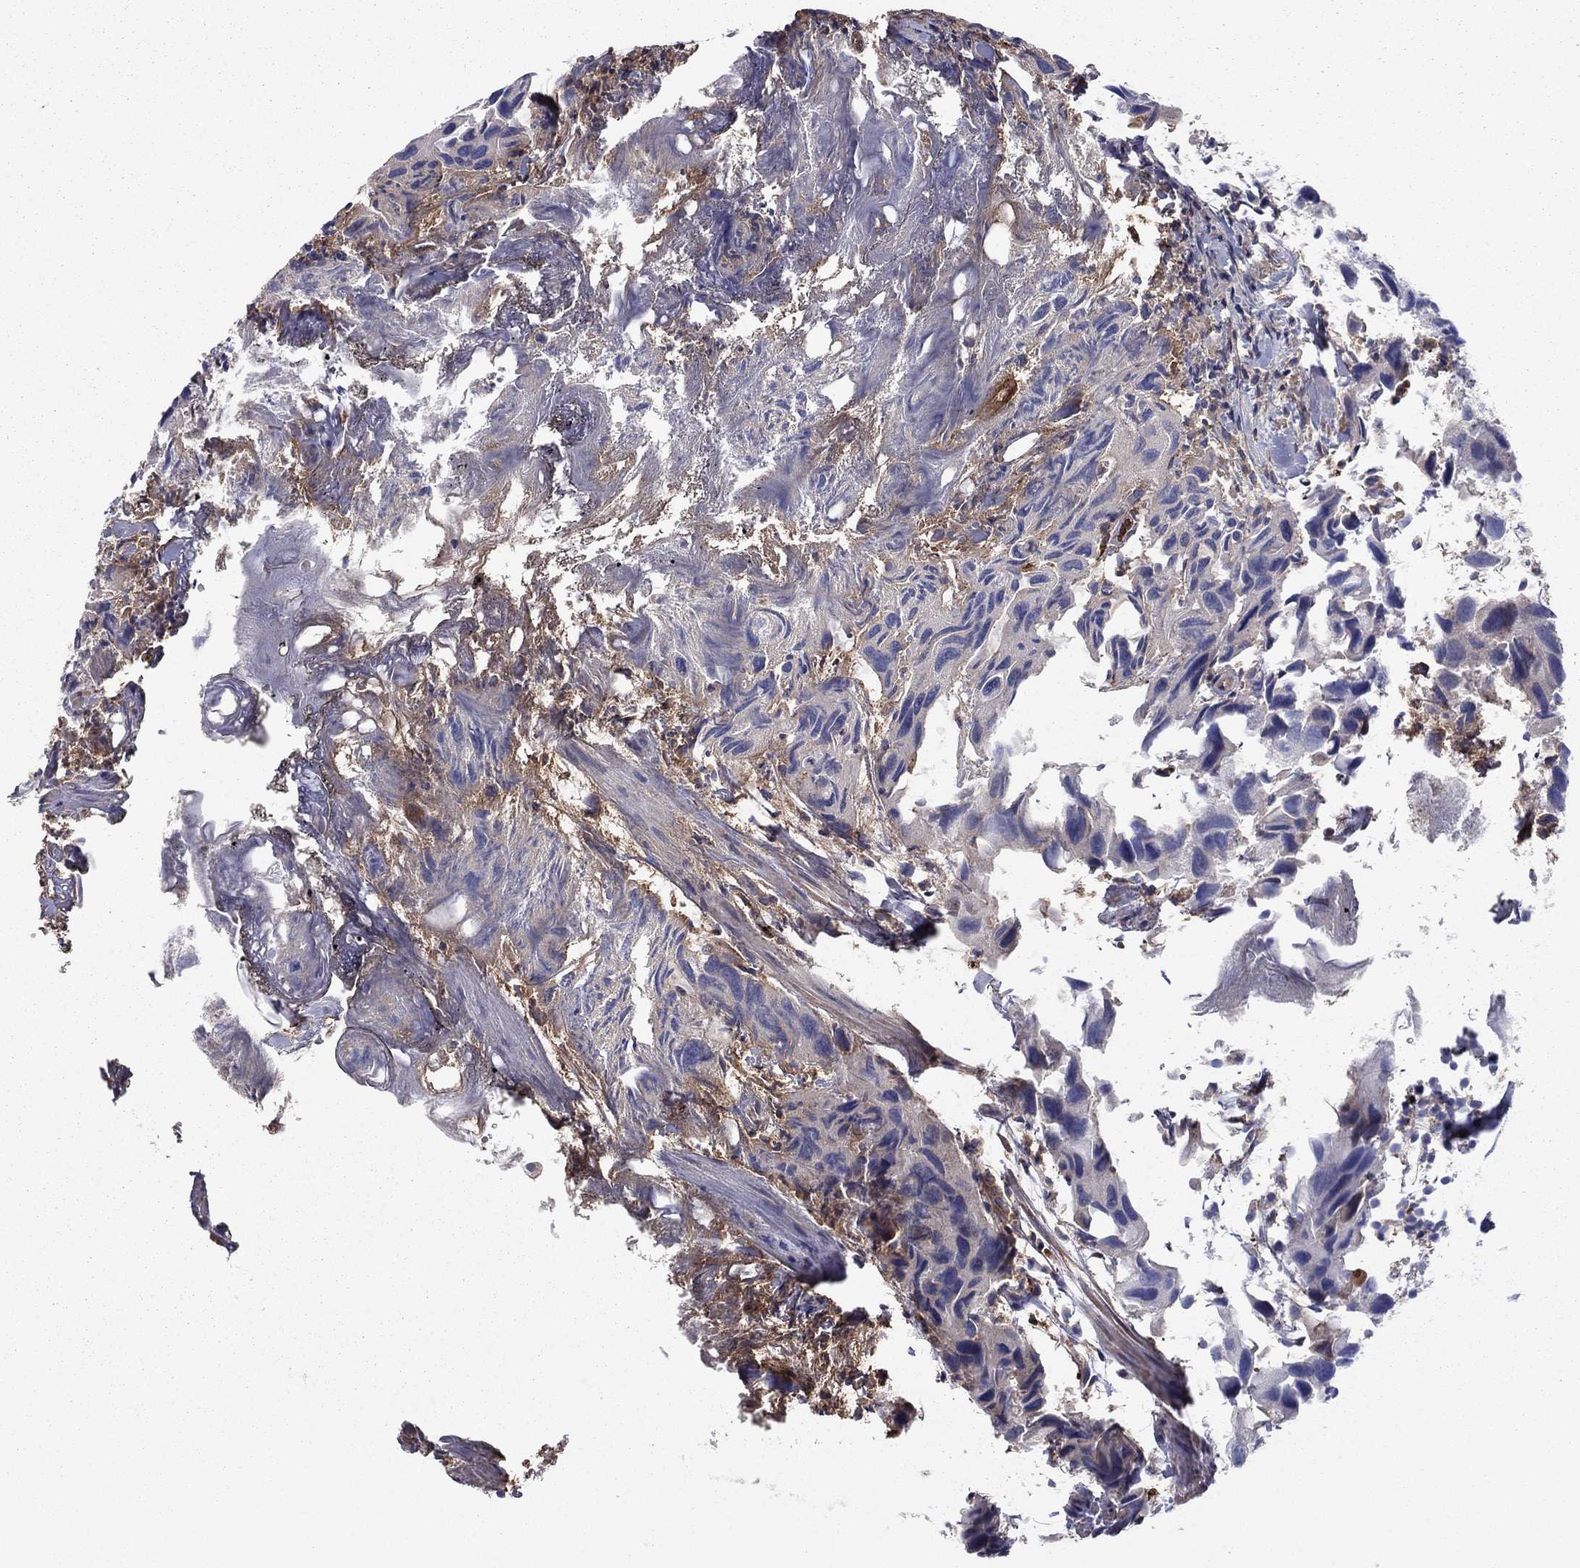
{"staining": {"intensity": "moderate", "quantity": "<25%", "location": "cytoplasmic/membranous"}, "tissue": "urothelial cancer", "cell_type": "Tumor cells", "image_type": "cancer", "snomed": [{"axis": "morphology", "description": "Urothelial carcinoma, High grade"}, {"axis": "topography", "description": "Urinary bladder"}], "caption": "This is a histology image of IHC staining of urothelial cancer, which shows moderate staining in the cytoplasmic/membranous of tumor cells.", "gene": "HPX", "patient": {"sex": "male", "age": 79}}